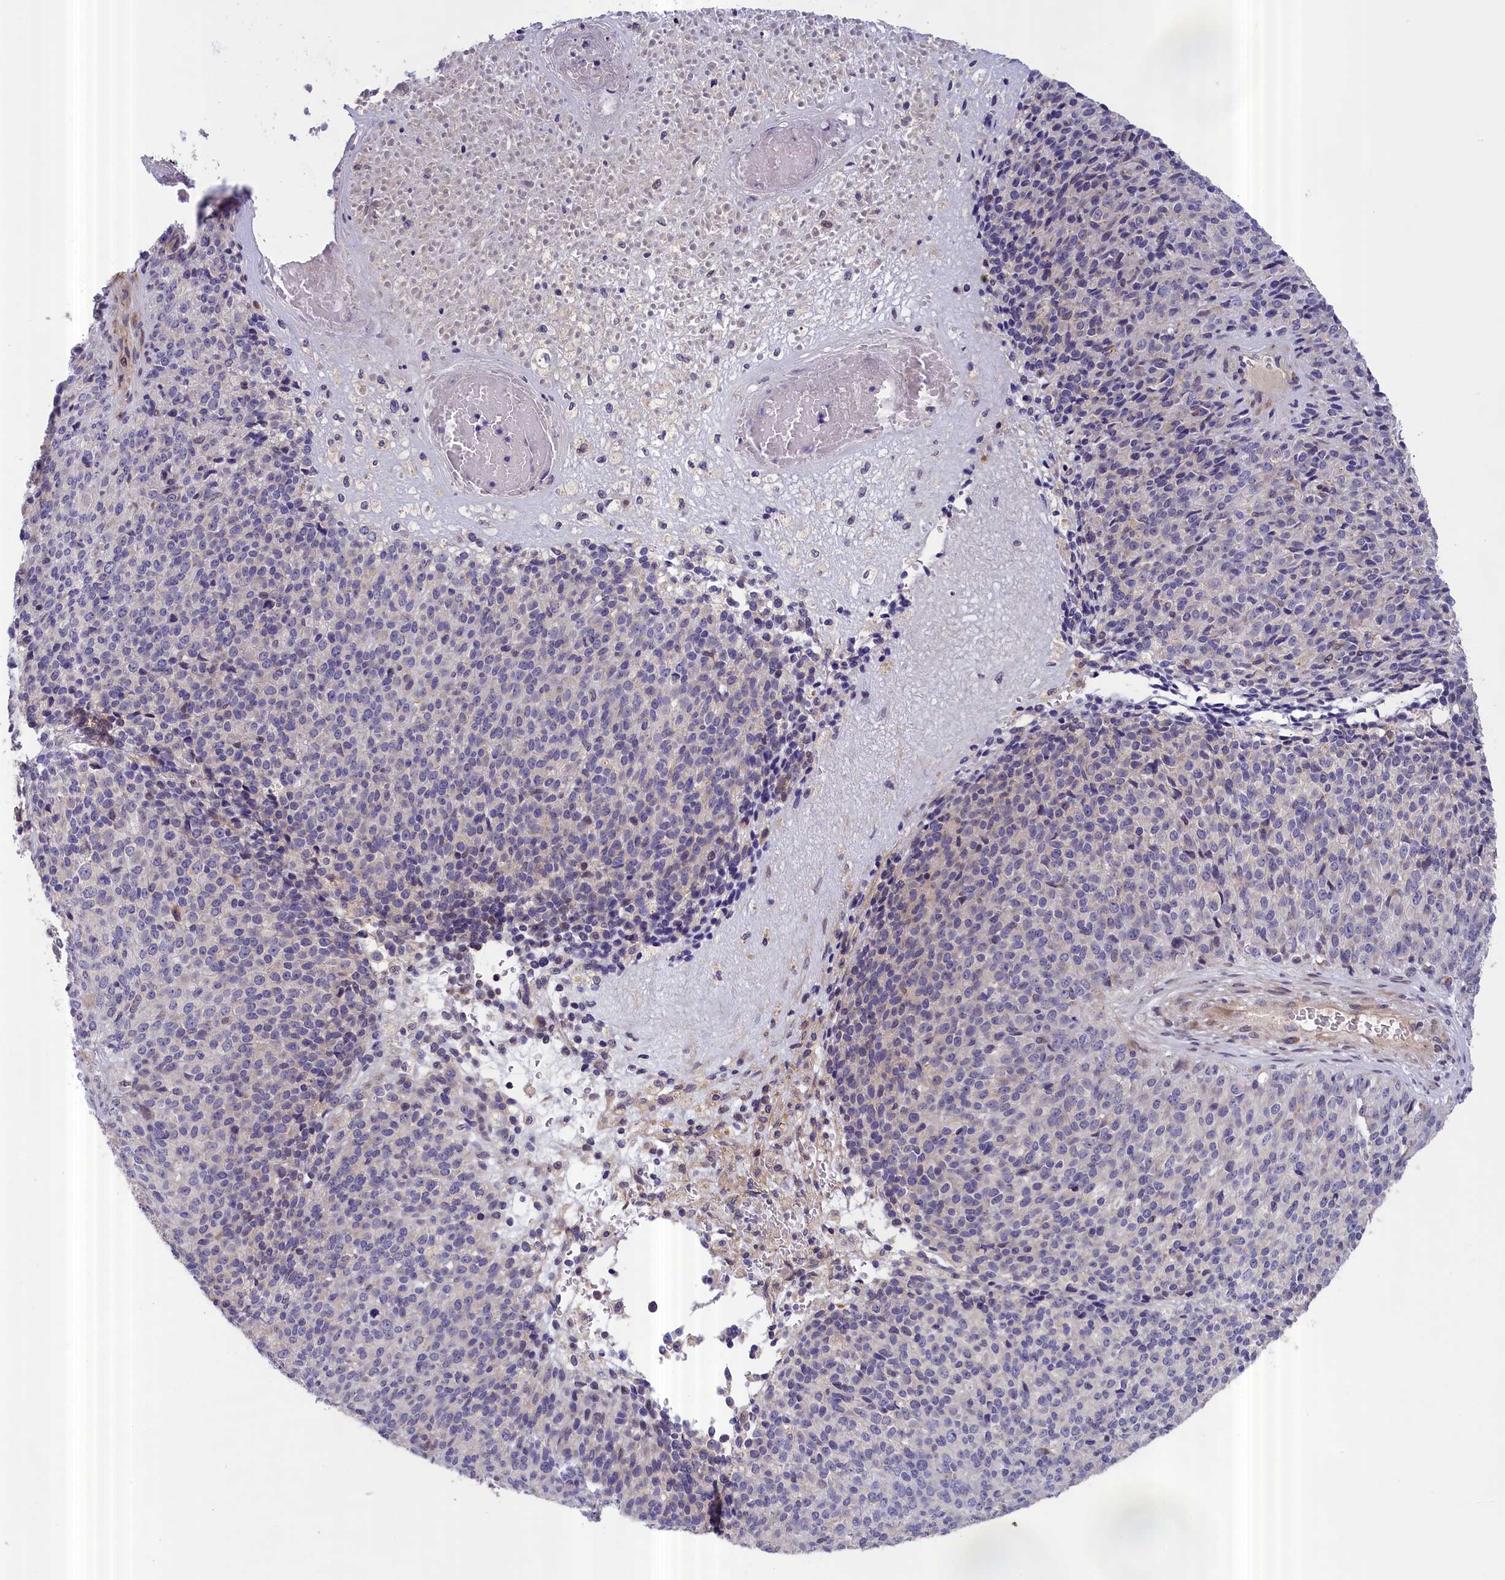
{"staining": {"intensity": "negative", "quantity": "none", "location": "none"}, "tissue": "melanoma", "cell_type": "Tumor cells", "image_type": "cancer", "snomed": [{"axis": "morphology", "description": "Malignant melanoma, Metastatic site"}, {"axis": "topography", "description": "Brain"}], "caption": "Immunohistochemistry (IHC) of melanoma reveals no staining in tumor cells.", "gene": "IGFALS", "patient": {"sex": "female", "age": 56}}